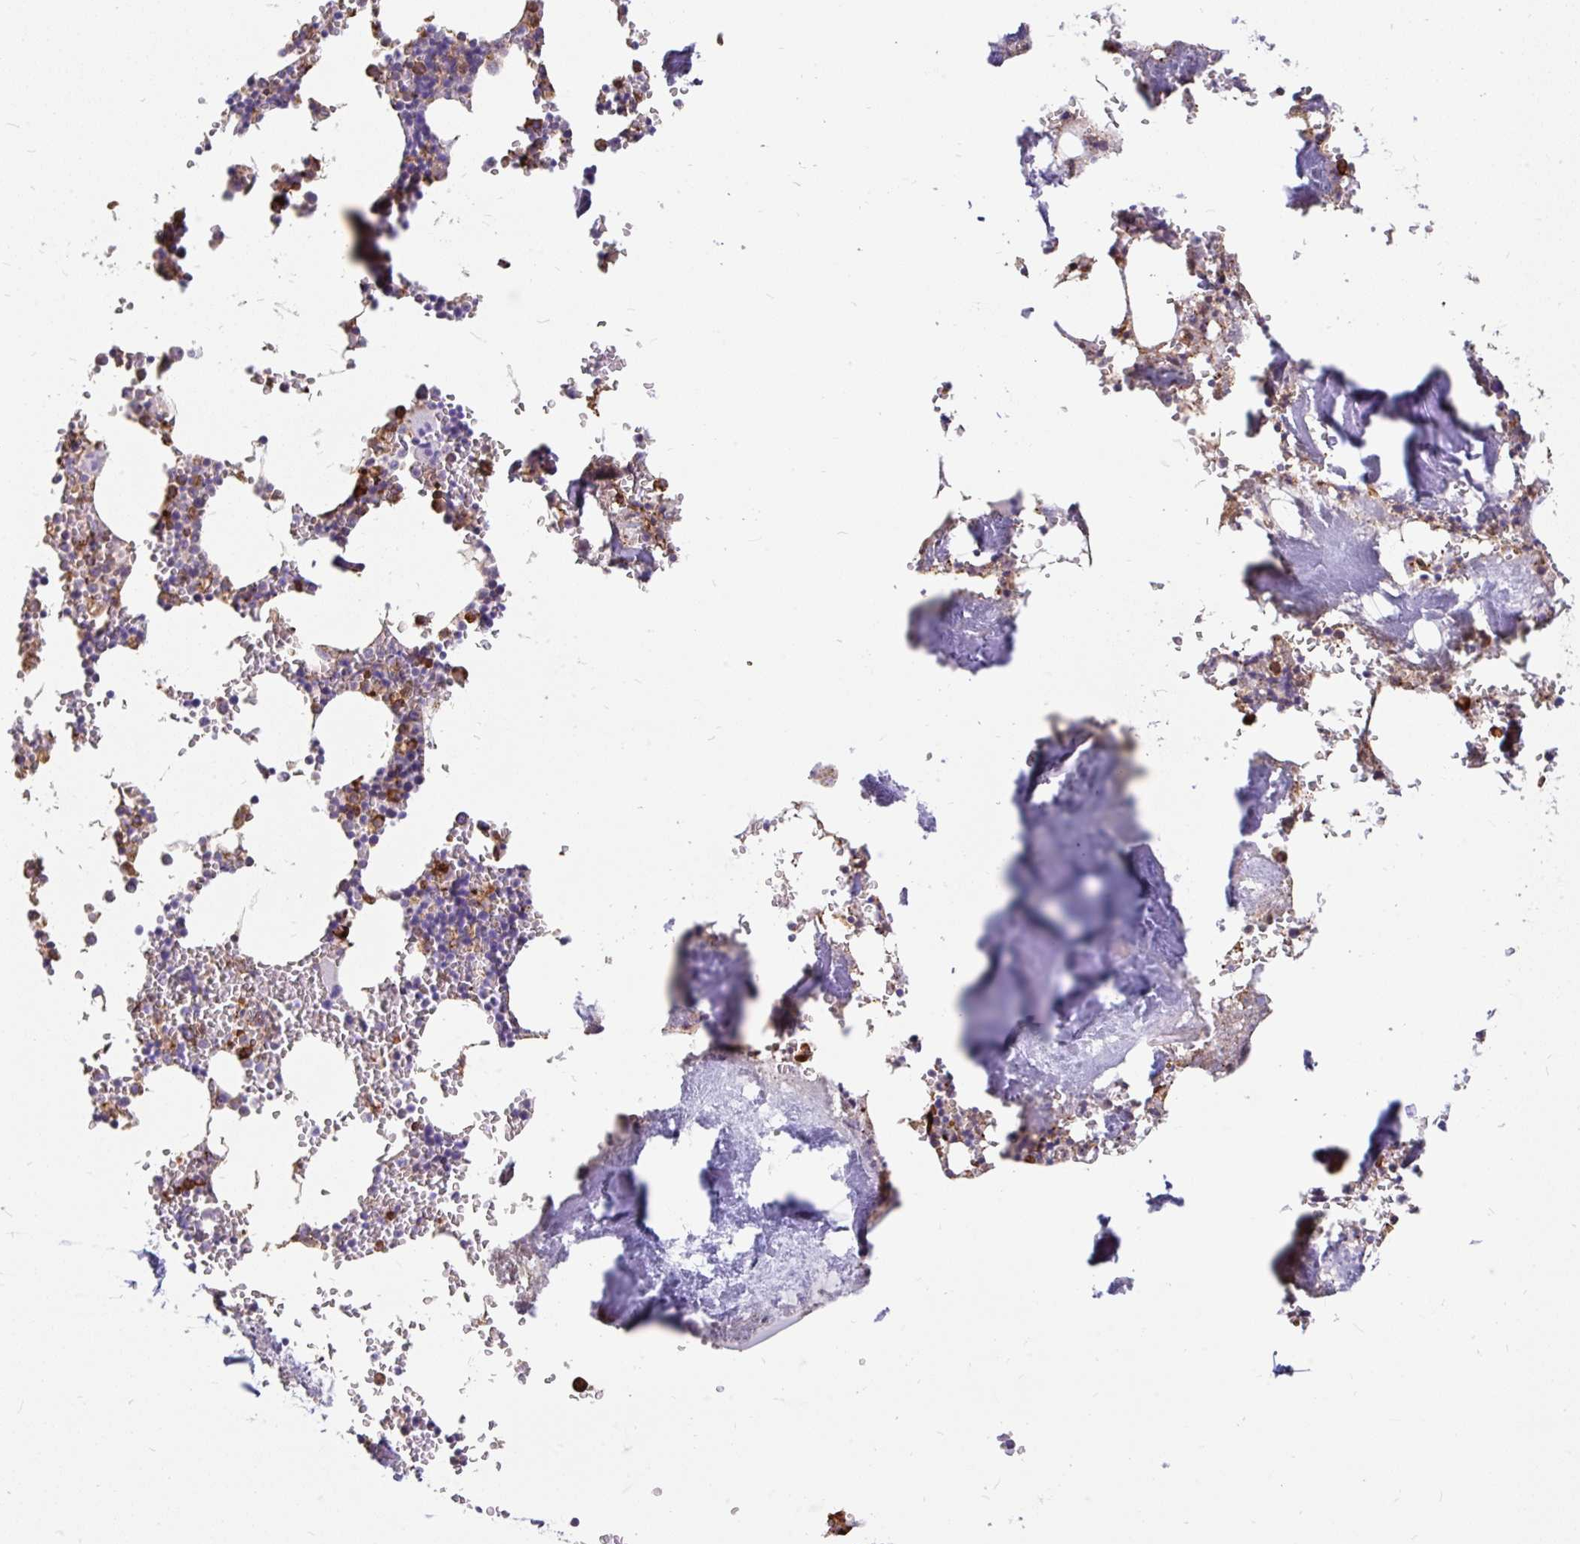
{"staining": {"intensity": "strong", "quantity": "<25%", "location": "cytoplasmic/membranous"}, "tissue": "bone marrow", "cell_type": "Hematopoietic cells", "image_type": "normal", "snomed": [{"axis": "morphology", "description": "Normal tissue, NOS"}, {"axis": "topography", "description": "Bone marrow"}], "caption": "Immunohistochemistry photomicrograph of normal bone marrow: bone marrow stained using immunohistochemistry exhibits medium levels of strong protein expression localized specifically in the cytoplasmic/membranous of hematopoietic cells, appearing as a cytoplasmic/membranous brown color.", "gene": "EML5", "patient": {"sex": "male", "age": 54}}